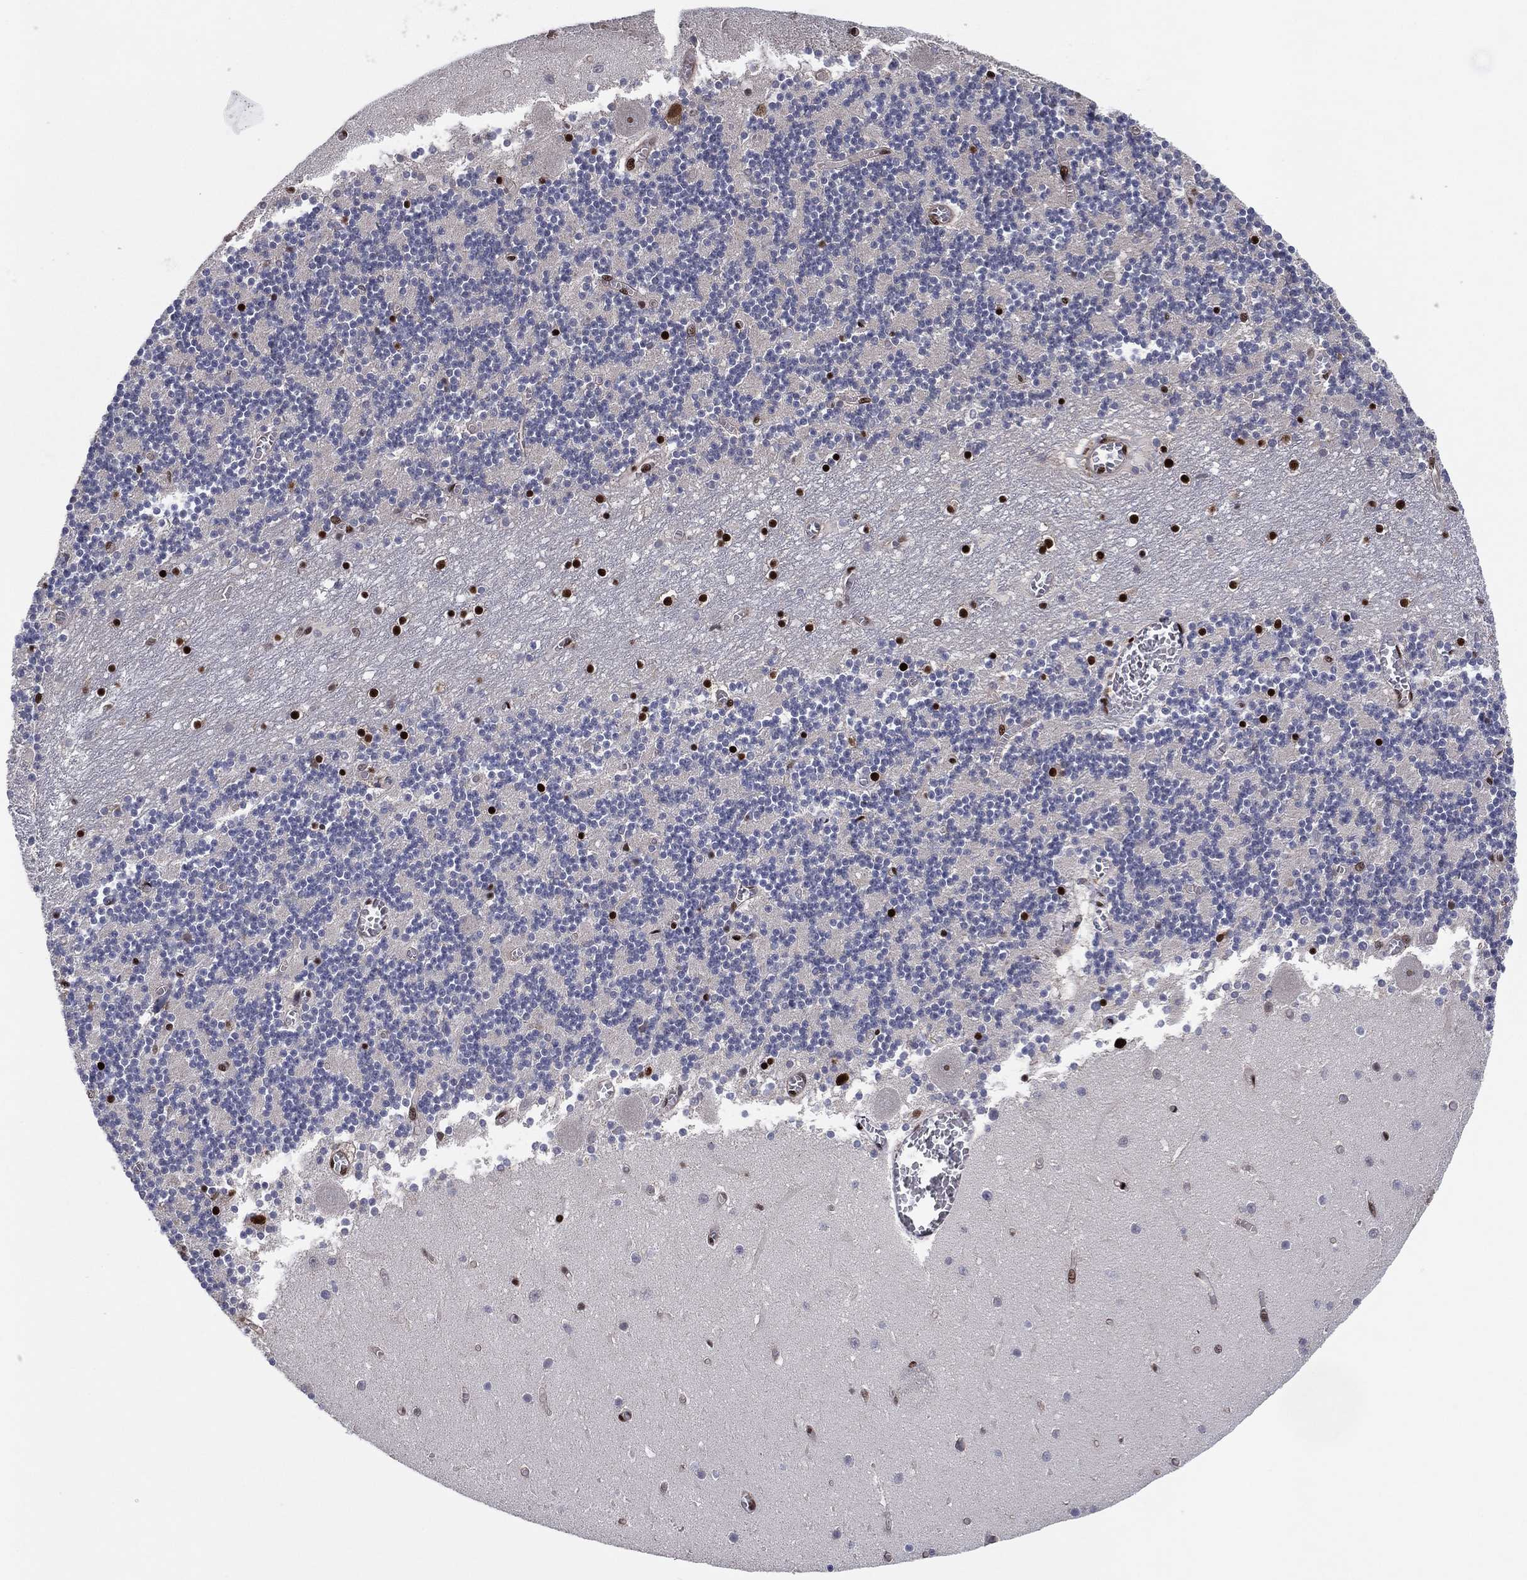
{"staining": {"intensity": "strong", "quantity": "25%-75%", "location": "nuclear"}, "tissue": "cerebellum", "cell_type": "Cells in granular layer", "image_type": "normal", "snomed": [{"axis": "morphology", "description": "Normal tissue, NOS"}, {"axis": "topography", "description": "Cerebellum"}], "caption": "The micrograph demonstrates immunohistochemical staining of benign cerebellum. There is strong nuclear expression is identified in approximately 25%-75% of cells in granular layer. The protein is stained brown, and the nuclei are stained in blue (DAB (3,3'-diaminobenzidine) IHC with brightfield microscopy, high magnification).", "gene": "TP53BP1", "patient": {"sex": "female", "age": 28}}